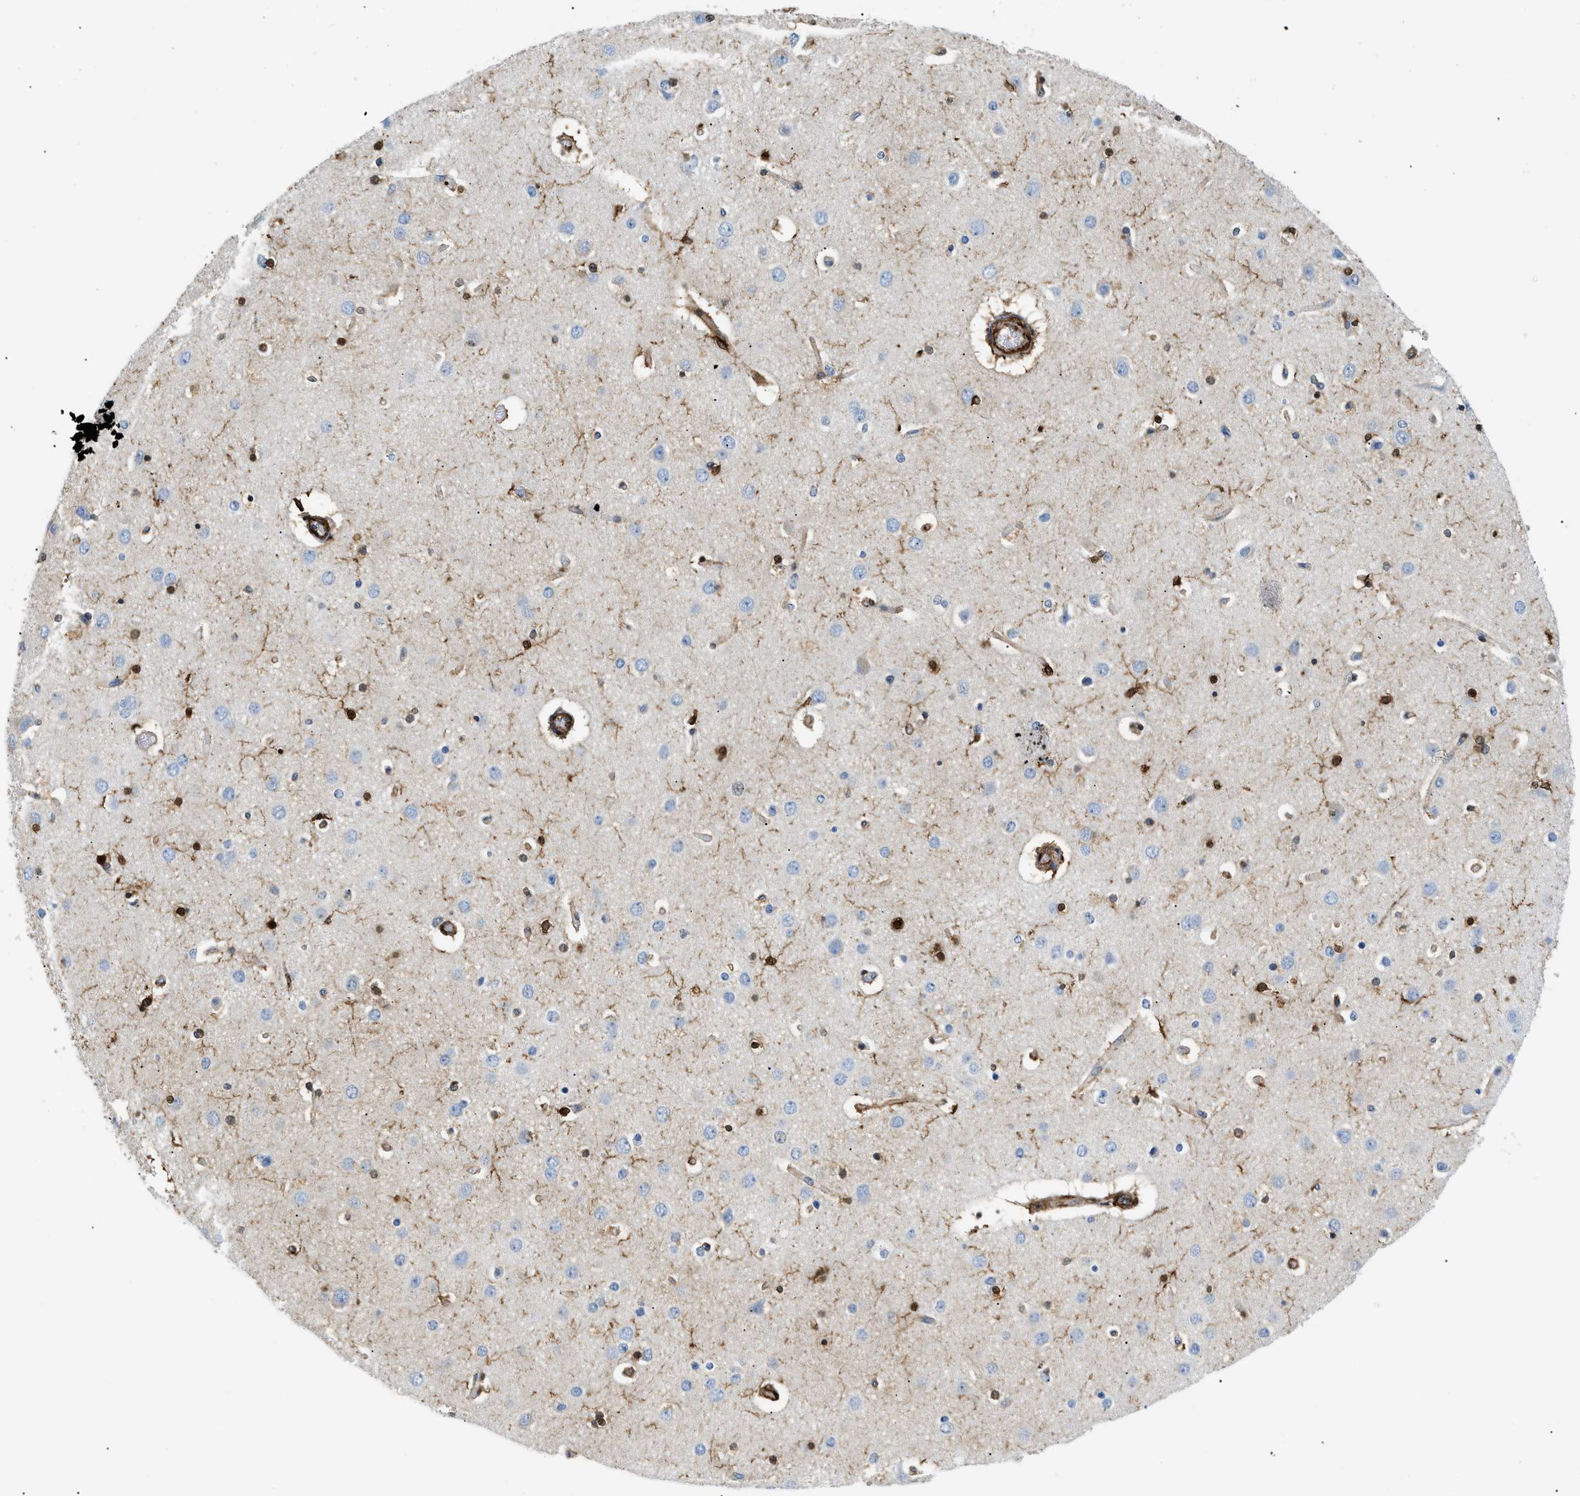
{"staining": {"intensity": "negative", "quantity": "none", "location": "none"}, "tissue": "cerebral cortex", "cell_type": "Endothelial cells", "image_type": "normal", "snomed": [{"axis": "morphology", "description": "Normal tissue, NOS"}, {"axis": "topography", "description": "Cerebral cortex"}], "caption": "Immunohistochemistry (IHC) micrograph of normal cerebral cortex: cerebral cortex stained with DAB (3,3'-diaminobenzidine) demonstrates no significant protein staining in endothelial cells.", "gene": "GSN", "patient": {"sex": "female", "age": 54}}